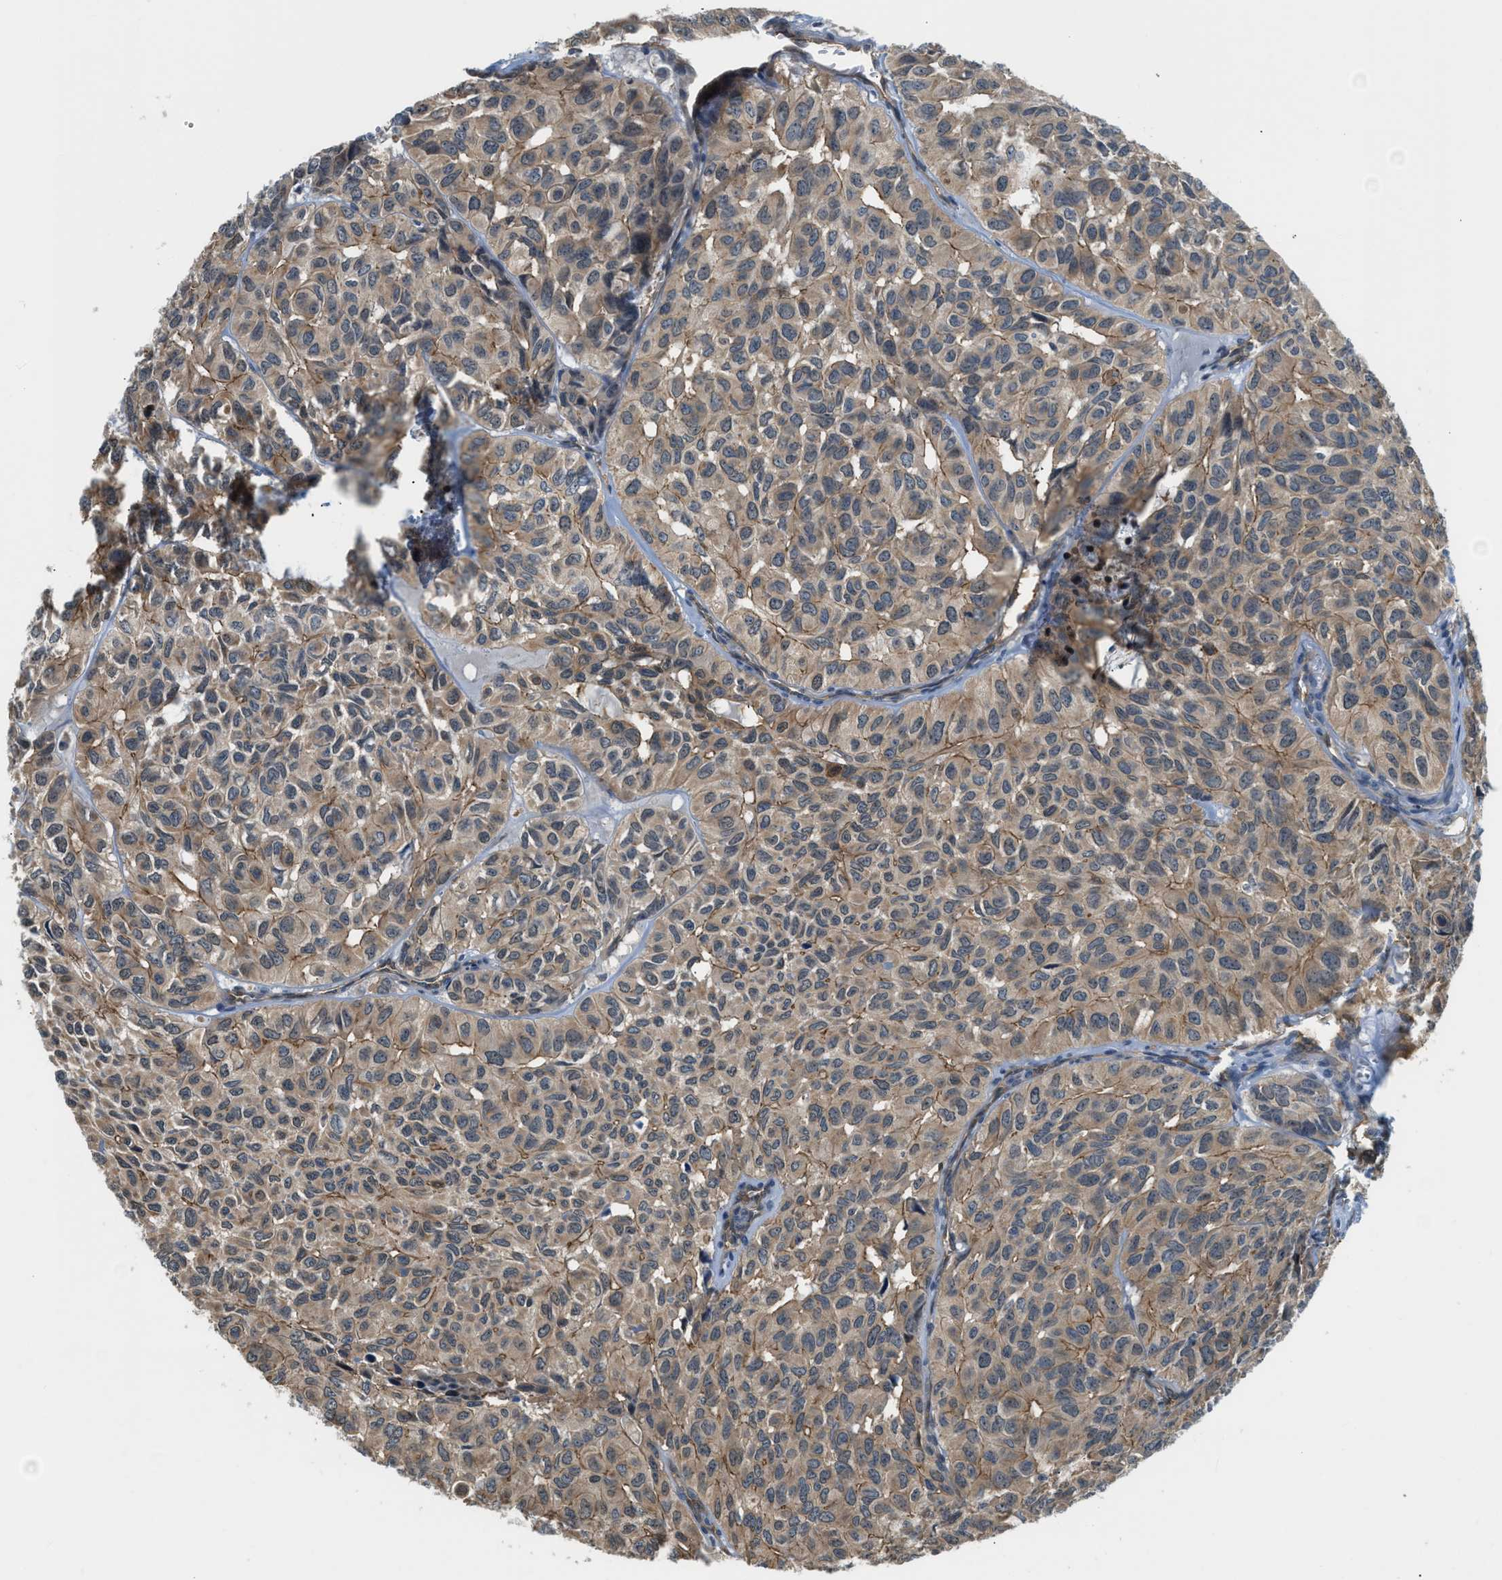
{"staining": {"intensity": "moderate", "quantity": ">75%", "location": "cytoplasmic/membranous"}, "tissue": "head and neck cancer", "cell_type": "Tumor cells", "image_type": "cancer", "snomed": [{"axis": "morphology", "description": "Adenocarcinoma, NOS"}, {"axis": "topography", "description": "Salivary gland, NOS"}, {"axis": "topography", "description": "Head-Neck"}], "caption": "Adenocarcinoma (head and neck) stained with a brown dye displays moderate cytoplasmic/membranous positive staining in approximately >75% of tumor cells.", "gene": "CBLB", "patient": {"sex": "female", "age": 76}}